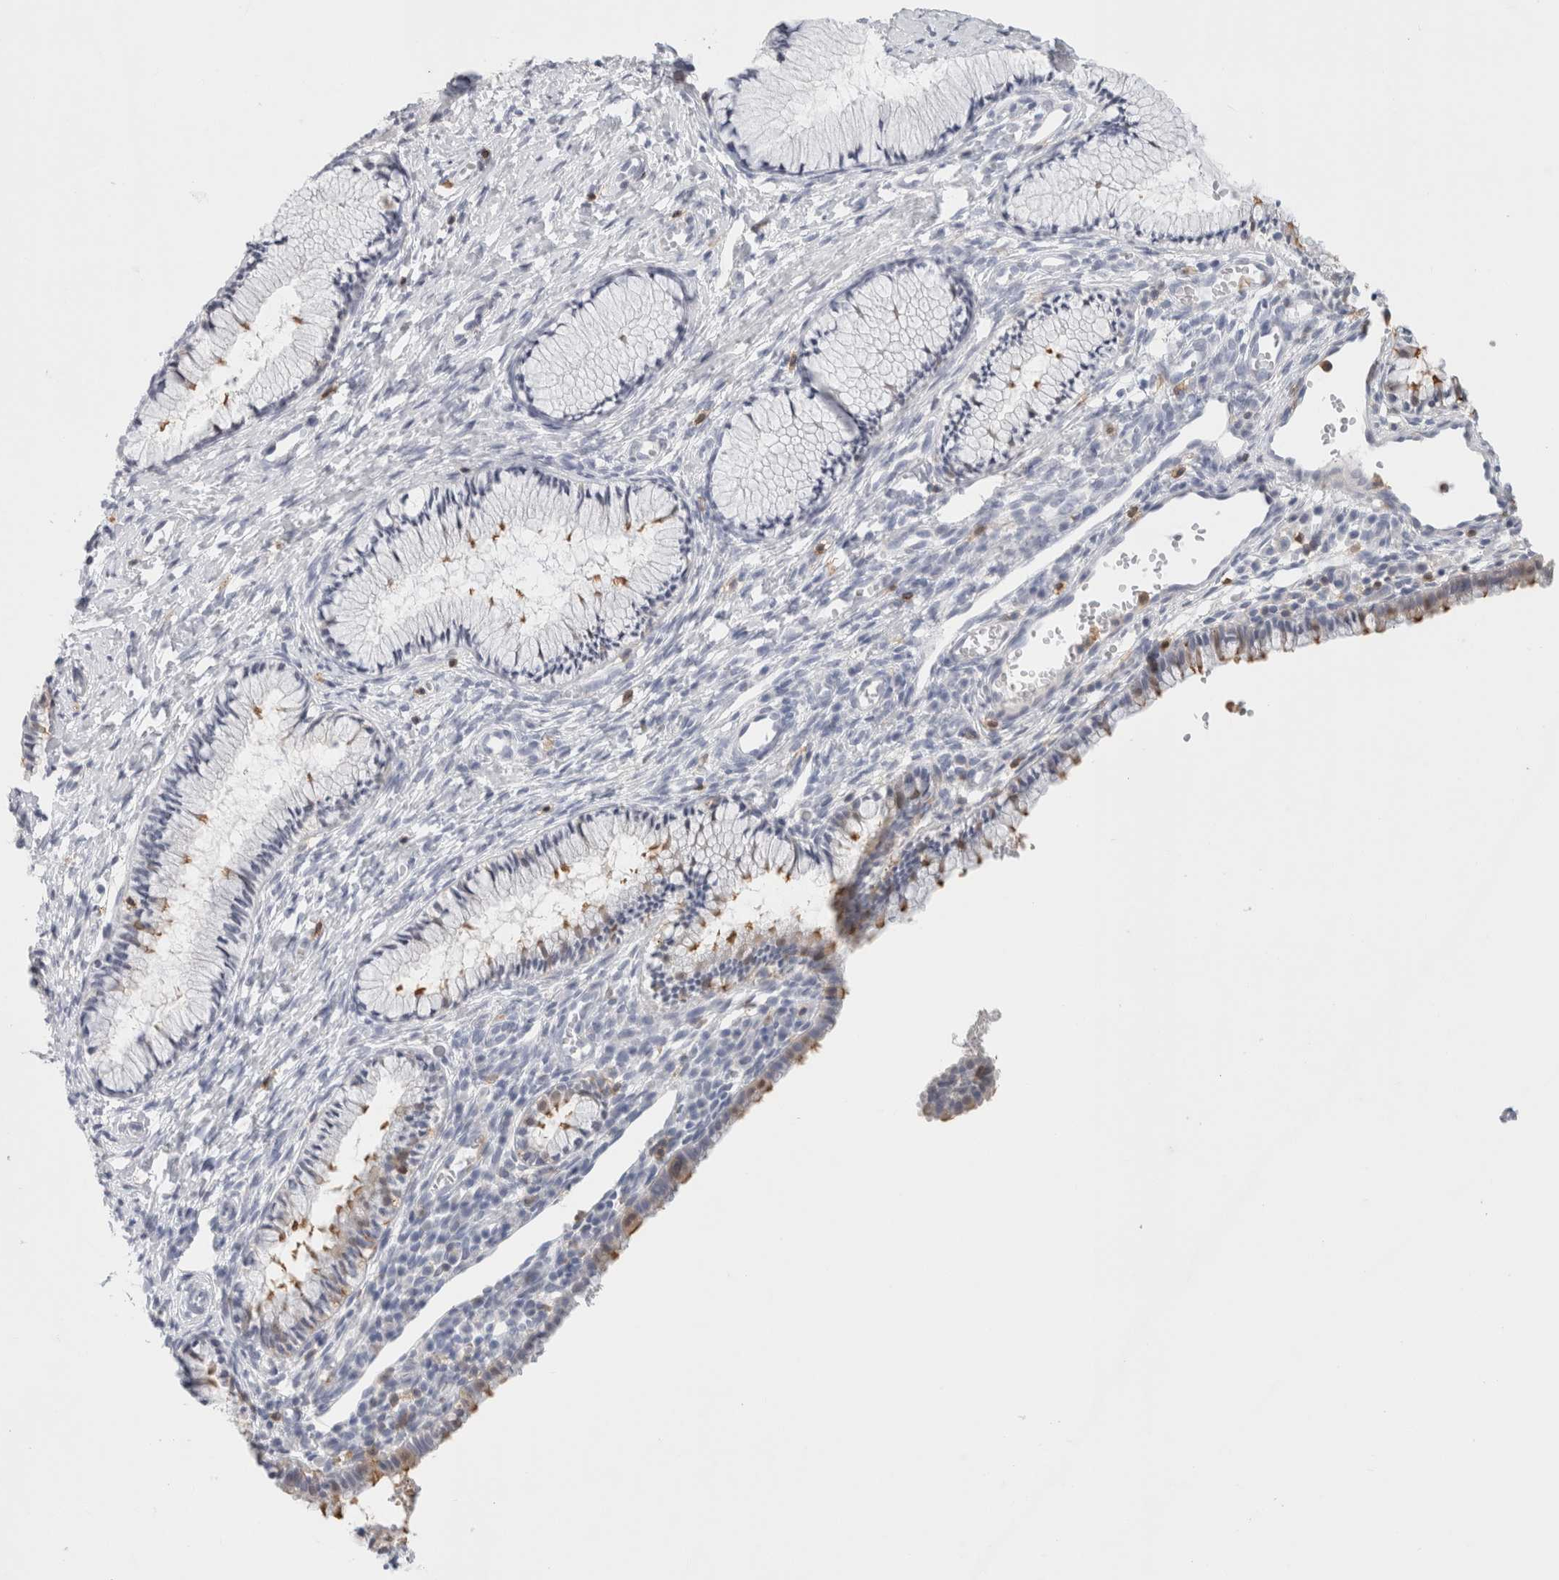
{"staining": {"intensity": "moderate", "quantity": "<25%", "location": "cytoplasmic/membranous"}, "tissue": "cervix", "cell_type": "Glandular cells", "image_type": "normal", "snomed": [{"axis": "morphology", "description": "Normal tissue, NOS"}, {"axis": "topography", "description": "Cervix"}], "caption": "Benign cervix demonstrates moderate cytoplasmic/membranous positivity in about <25% of glandular cells, visualized by immunohistochemistry. (Brightfield microscopy of DAB IHC at high magnification).", "gene": "P2RY2", "patient": {"sex": "female", "age": 27}}